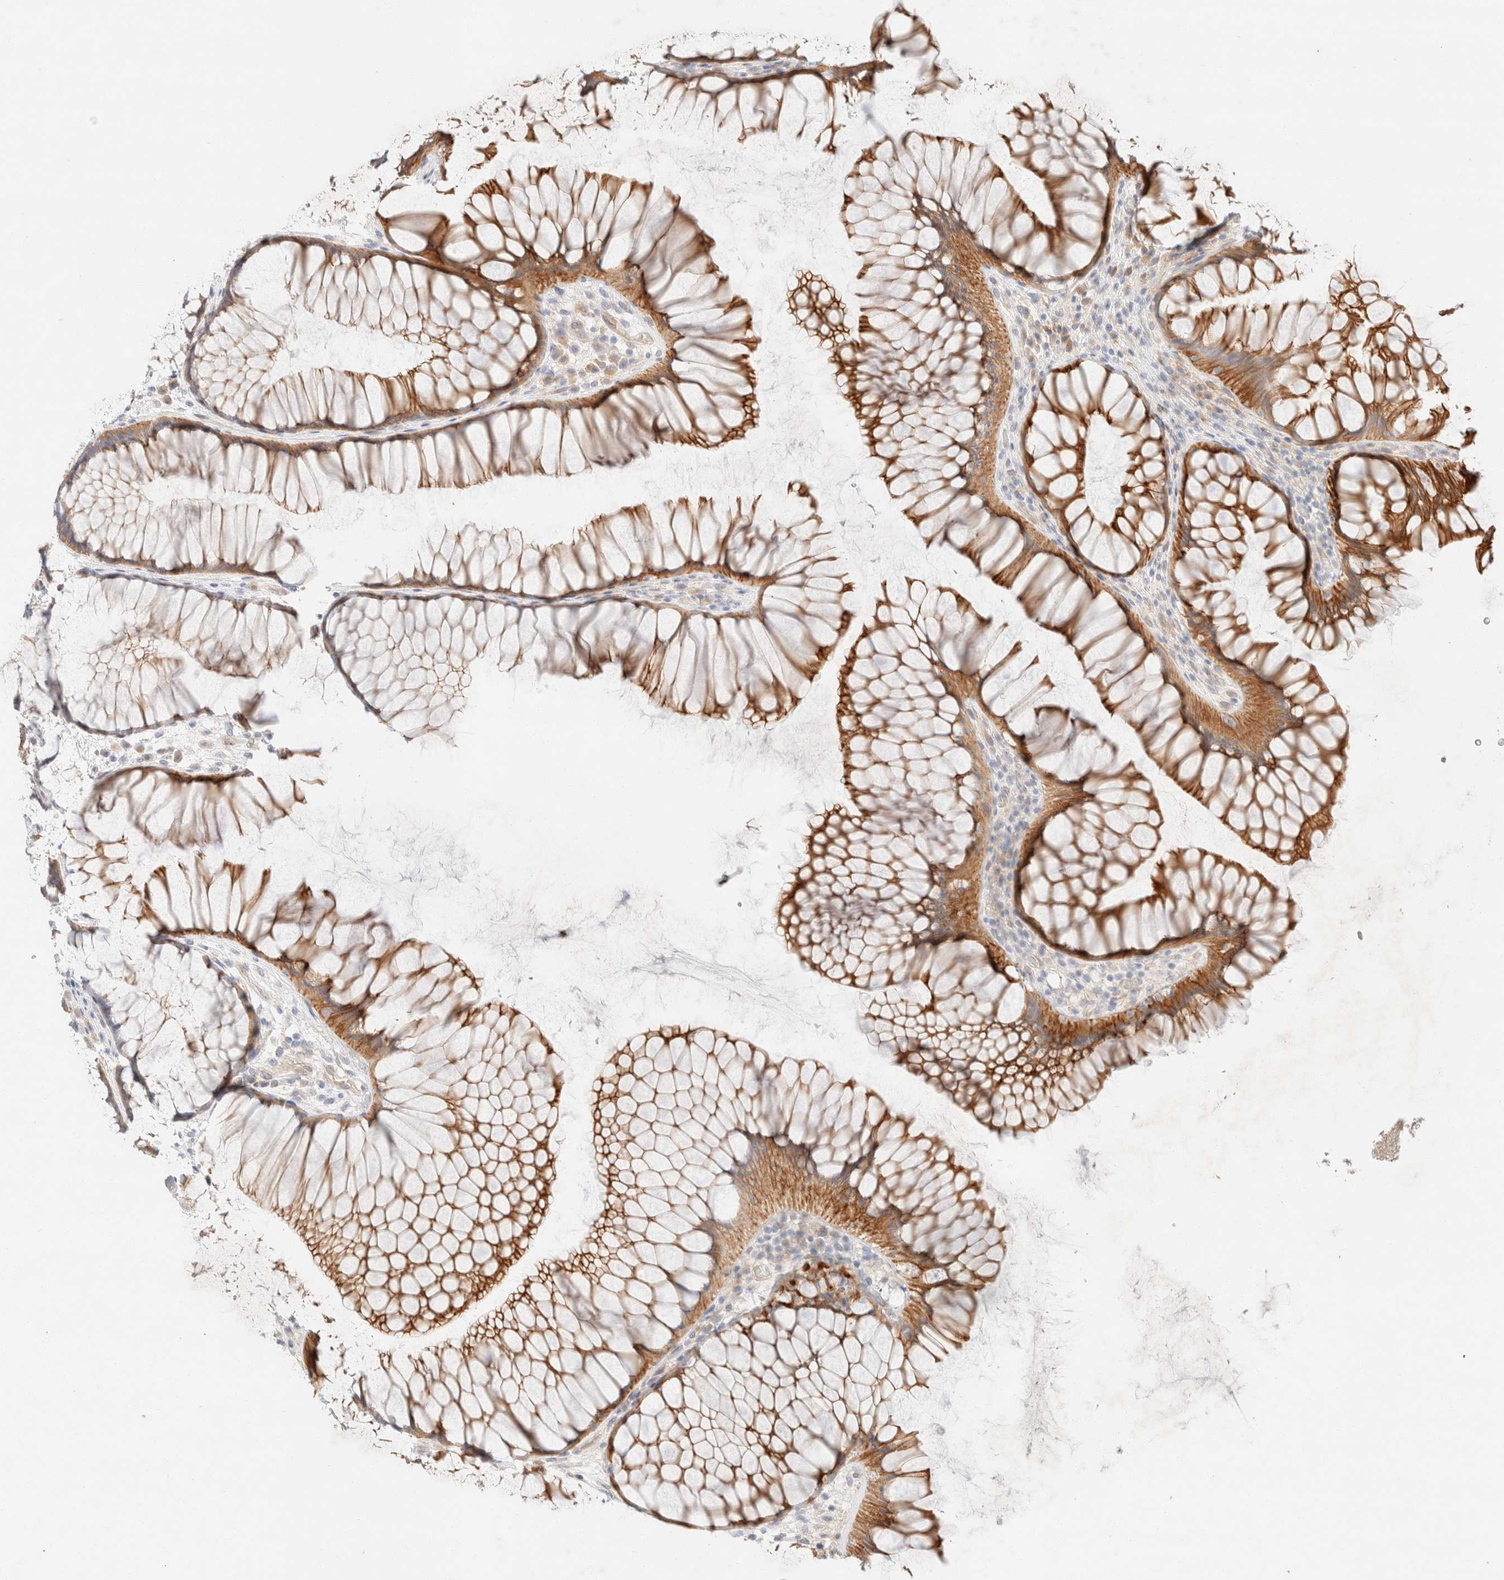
{"staining": {"intensity": "strong", "quantity": ">75%", "location": "cytoplasmic/membranous"}, "tissue": "rectum", "cell_type": "Glandular cells", "image_type": "normal", "snomed": [{"axis": "morphology", "description": "Normal tissue, NOS"}, {"axis": "topography", "description": "Rectum"}], "caption": "A high amount of strong cytoplasmic/membranous staining is appreciated in approximately >75% of glandular cells in benign rectum.", "gene": "CSNK1E", "patient": {"sex": "male", "age": 51}}